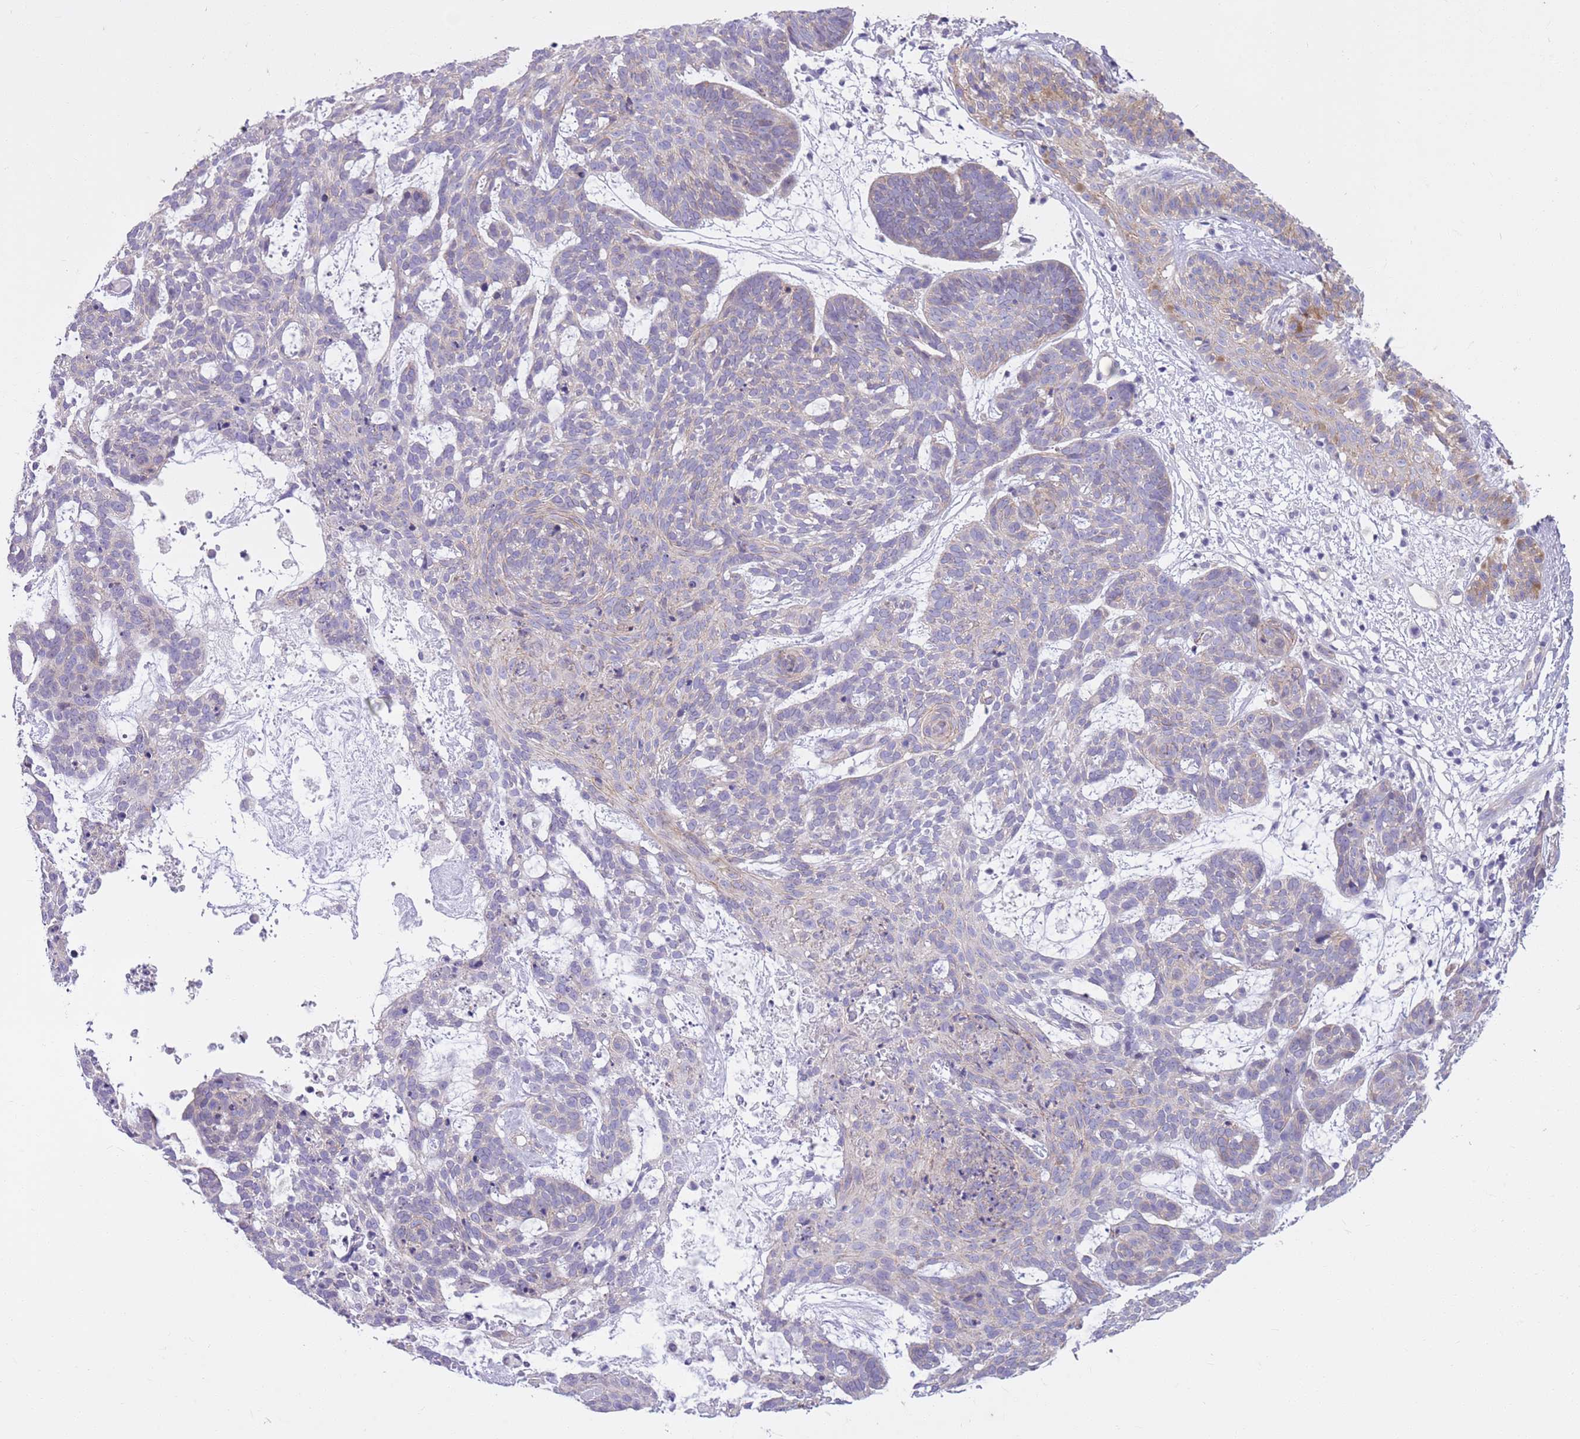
{"staining": {"intensity": "negative", "quantity": "none", "location": "none"}, "tissue": "skin cancer", "cell_type": "Tumor cells", "image_type": "cancer", "snomed": [{"axis": "morphology", "description": "Basal cell carcinoma"}, {"axis": "topography", "description": "Skin"}], "caption": "This is a image of IHC staining of skin basal cell carcinoma, which shows no expression in tumor cells.", "gene": "PARP8", "patient": {"sex": "female", "age": 89}}